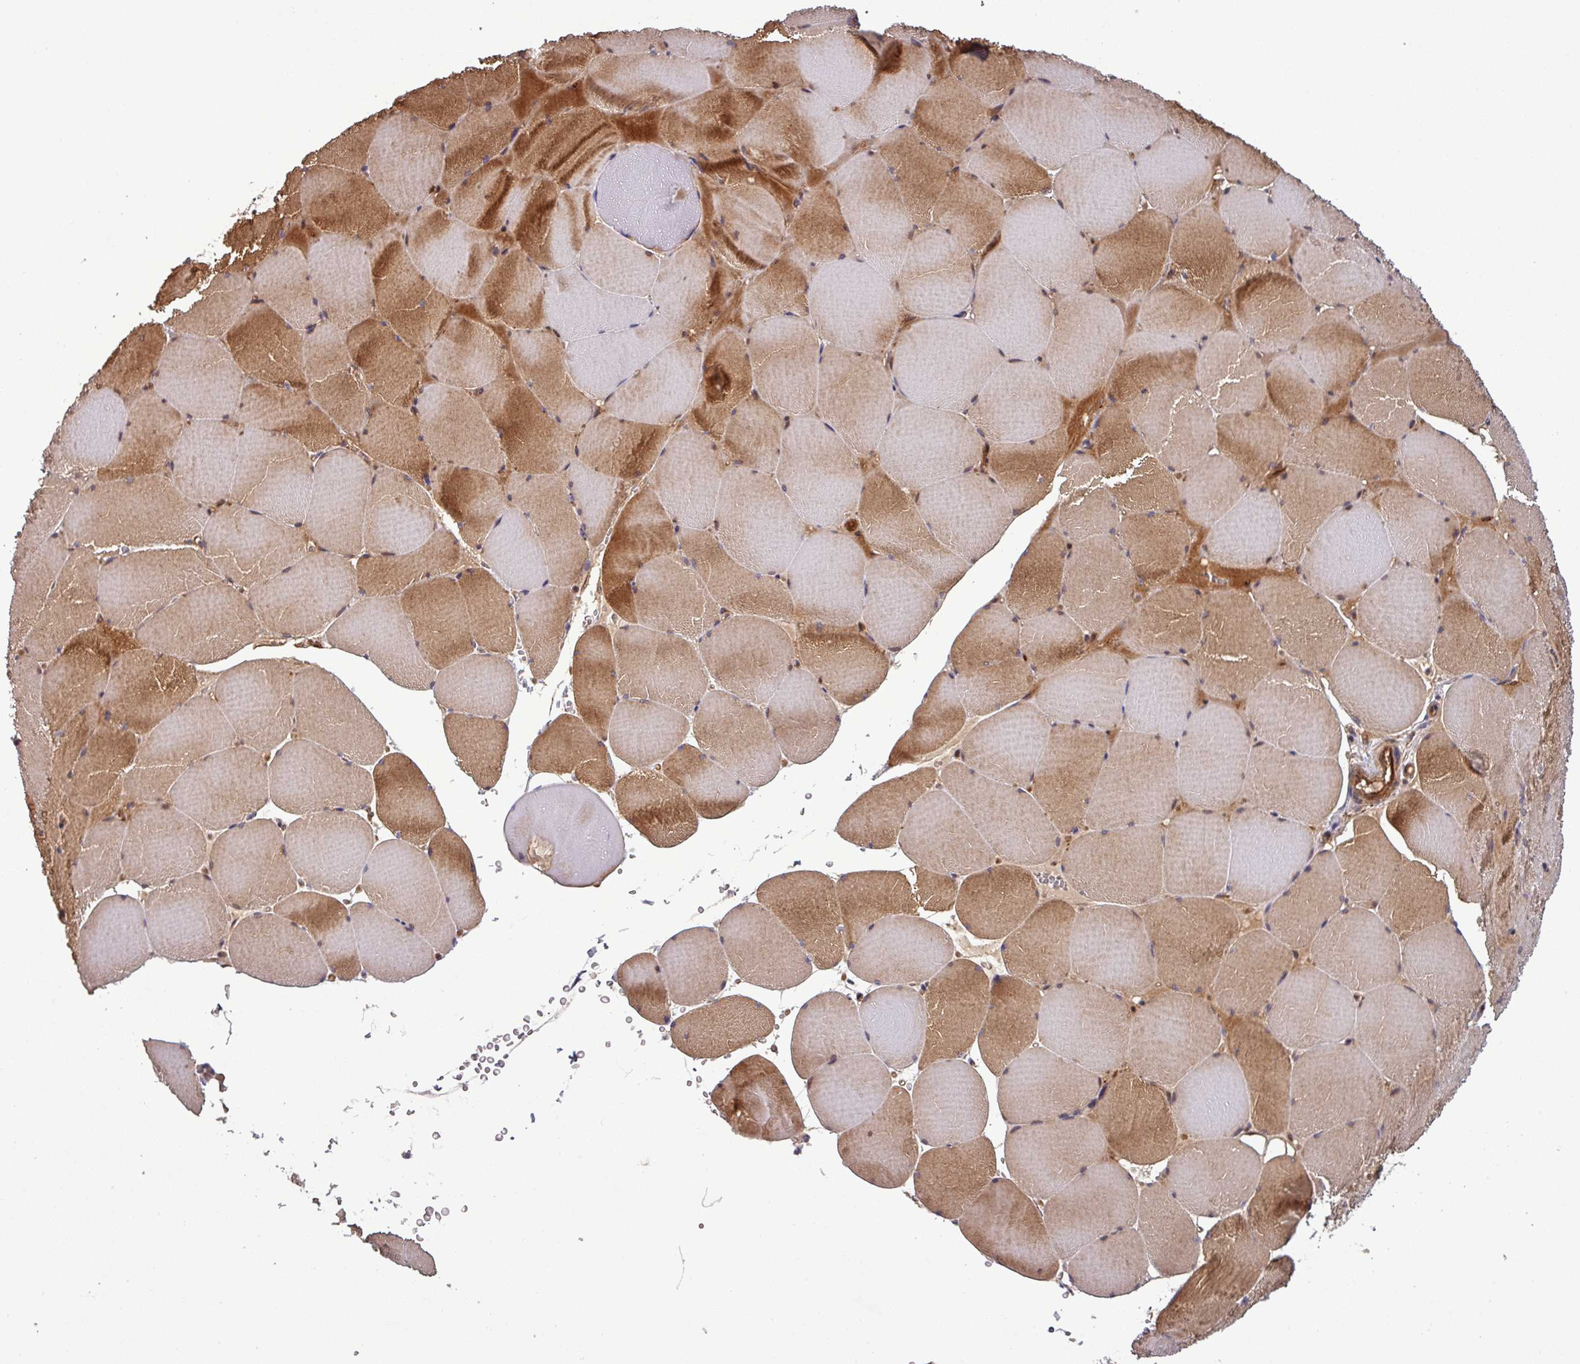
{"staining": {"intensity": "strong", "quantity": ">75%", "location": "cytoplasmic/membranous"}, "tissue": "skeletal muscle", "cell_type": "Myocytes", "image_type": "normal", "snomed": [{"axis": "morphology", "description": "Normal tissue, NOS"}, {"axis": "topography", "description": "Skeletal muscle"}, {"axis": "topography", "description": "Head-Neck"}], "caption": "Strong cytoplasmic/membranous expression for a protein is seen in about >75% of myocytes of normal skeletal muscle using immunohistochemistry.", "gene": "PUS1", "patient": {"sex": "male", "age": 66}}